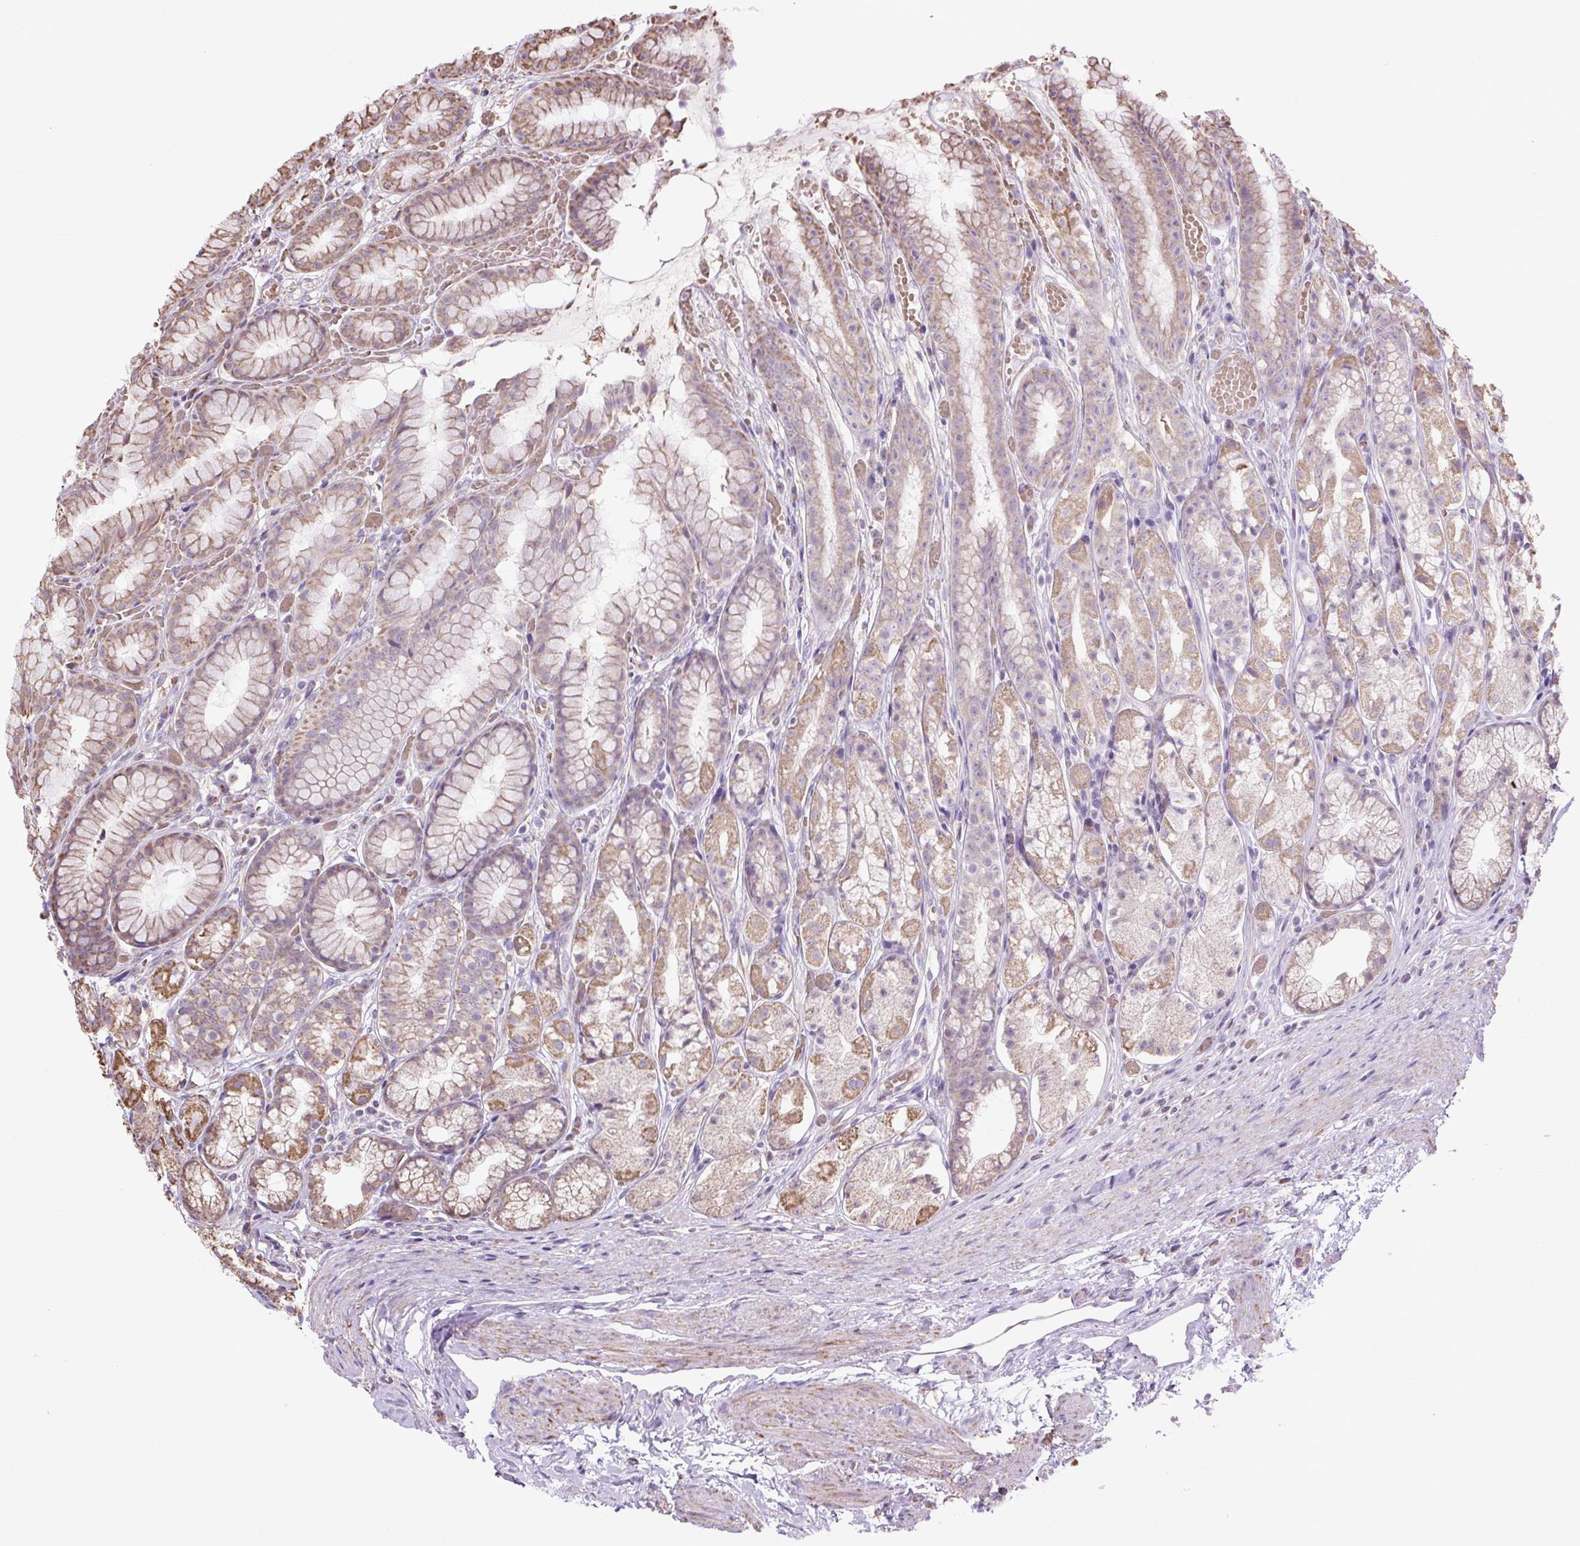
{"staining": {"intensity": "moderate", "quantity": ">75%", "location": "cytoplasmic/membranous"}, "tissue": "stomach", "cell_type": "Glandular cells", "image_type": "normal", "snomed": [{"axis": "morphology", "description": "Normal tissue, NOS"}, {"axis": "topography", "description": "Smooth muscle"}, {"axis": "topography", "description": "Stomach"}], "caption": "Immunohistochemistry histopathology image of benign human stomach stained for a protein (brown), which reveals medium levels of moderate cytoplasmic/membranous staining in about >75% of glandular cells.", "gene": "PLCG1", "patient": {"sex": "male", "age": 70}}